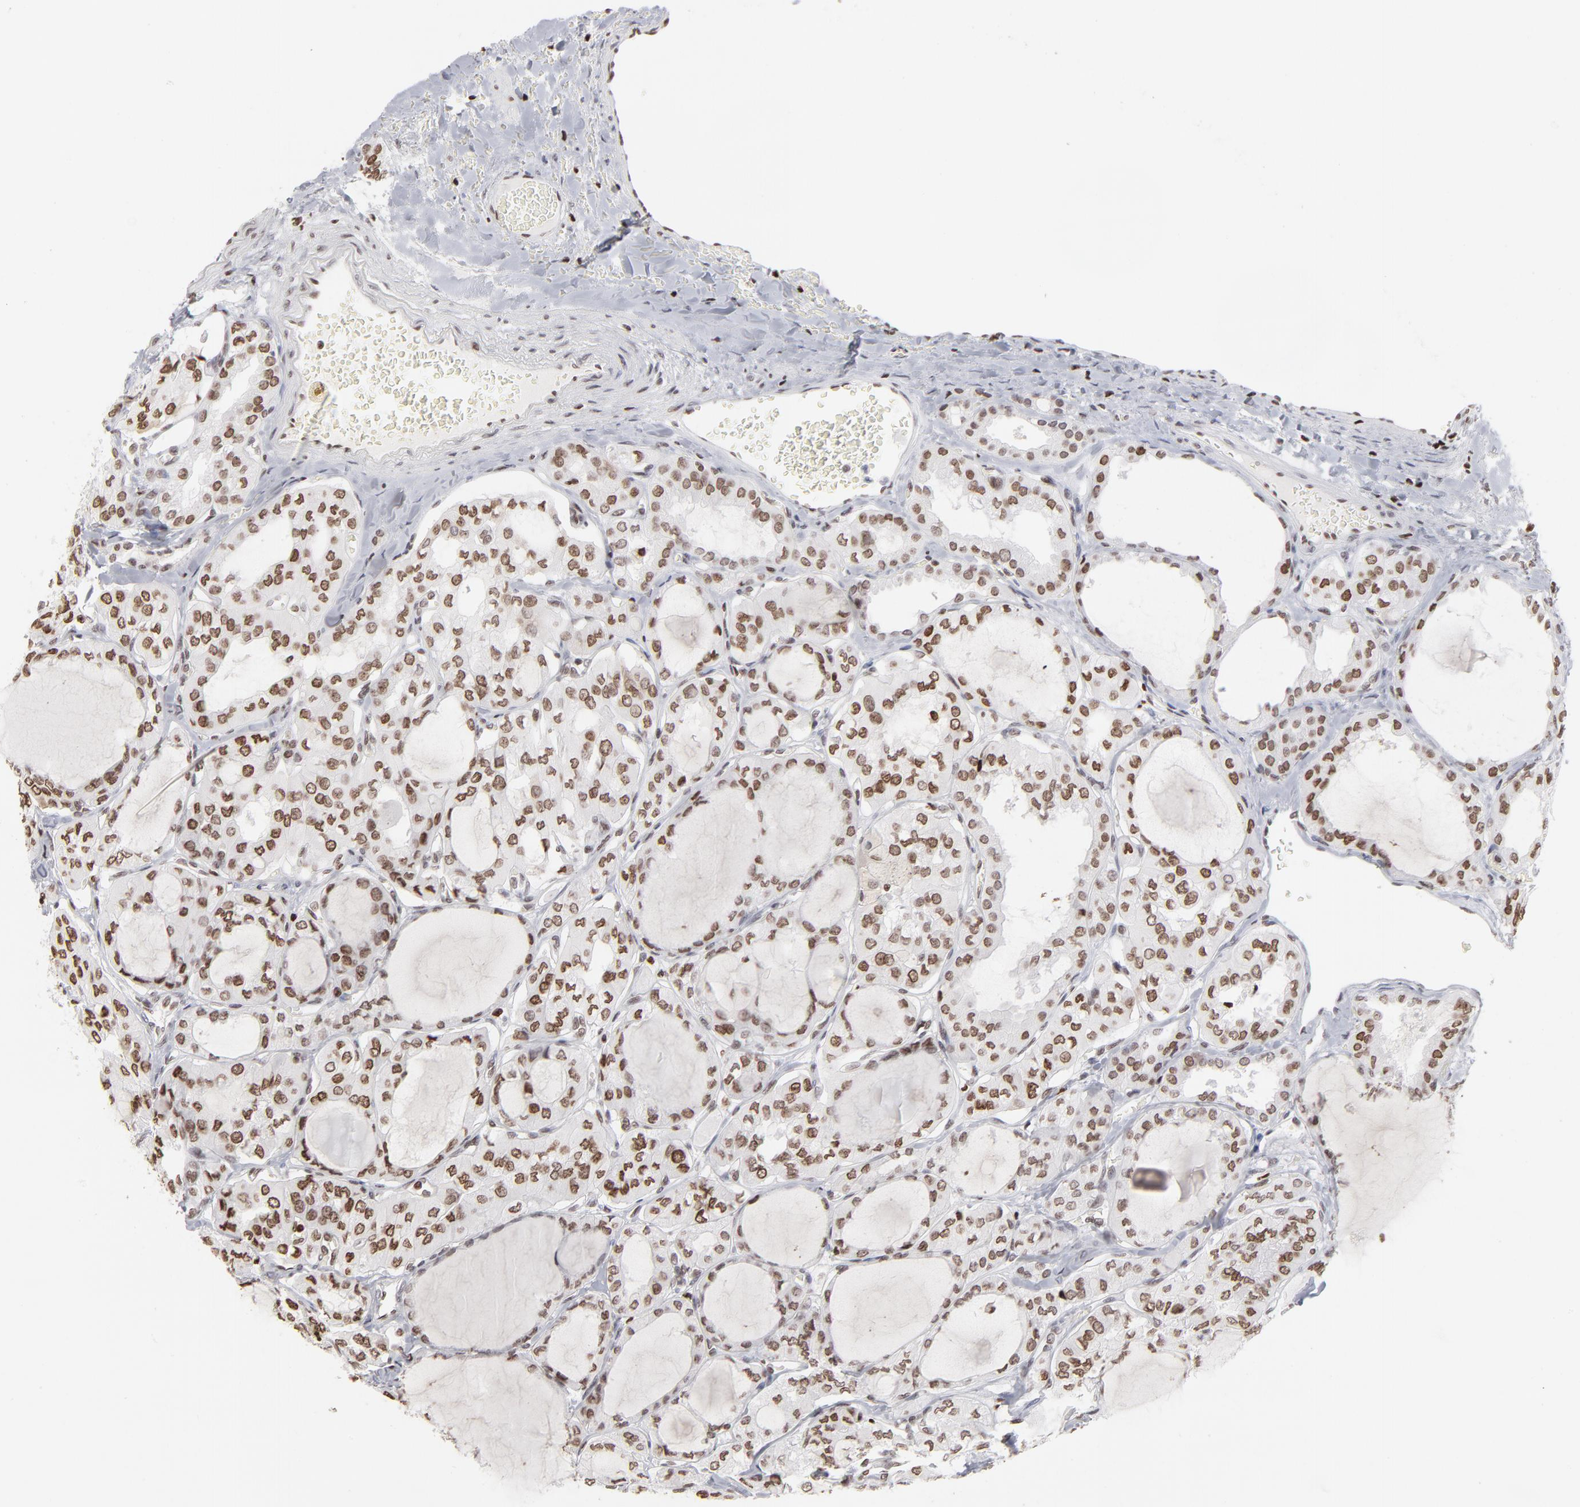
{"staining": {"intensity": "strong", "quantity": ">75%", "location": "nuclear"}, "tissue": "thyroid cancer", "cell_type": "Tumor cells", "image_type": "cancer", "snomed": [{"axis": "morphology", "description": "Papillary adenocarcinoma, NOS"}, {"axis": "topography", "description": "Thyroid gland"}], "caption": "Tumor cells exhibit high levels of strong nuclear staining in approximately >75% of cells in human thyroid cancer (papillary adenocarcinoma). Immunohistochemistry (ihc) stains the protein of interest in brown and the nuclei are stained blue.", "gene": "PARP1", "patient": {"sex": "male", "age": 20}}